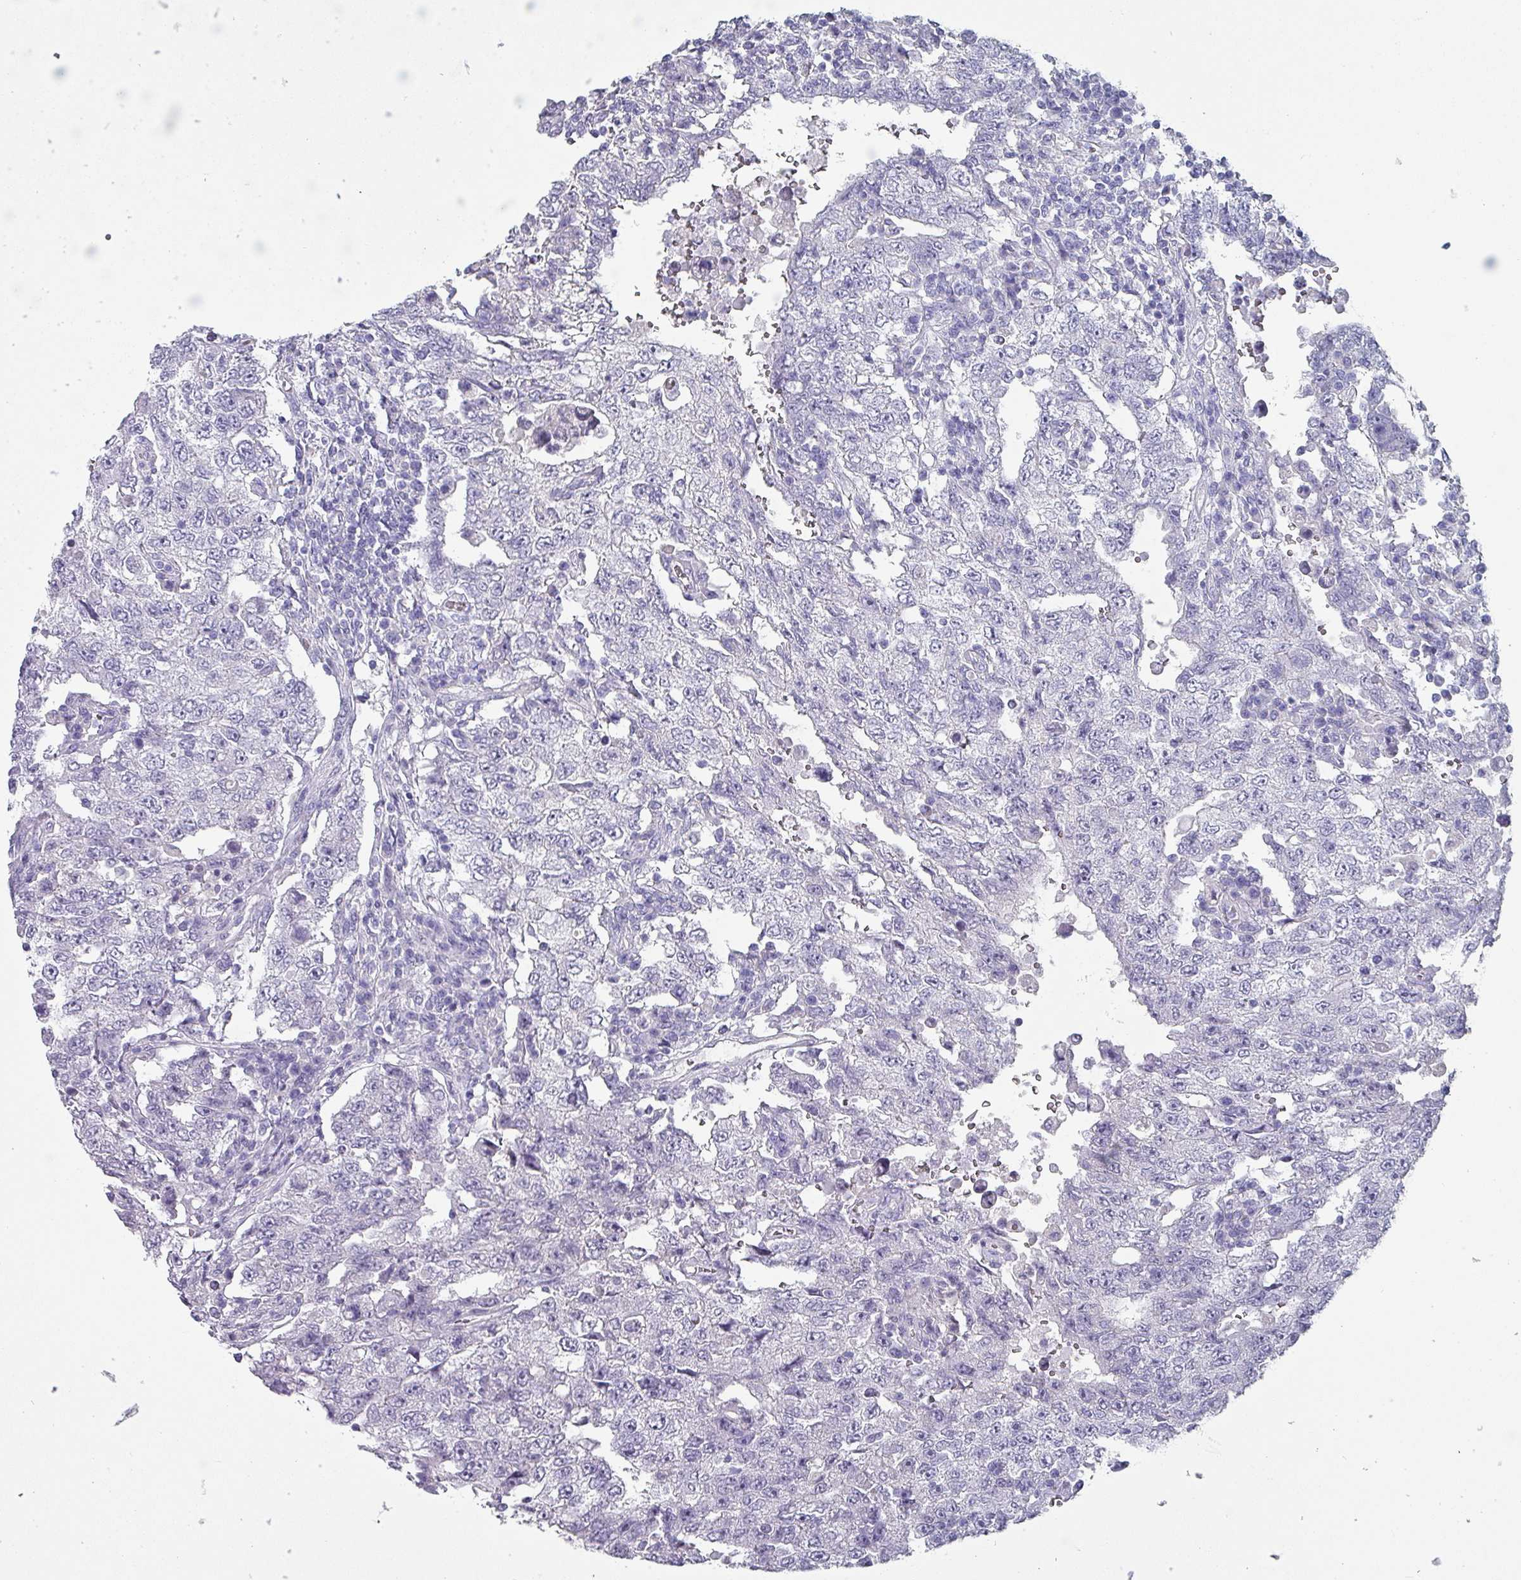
{"staining": {"intensity": "negative", "quantity": "none", "location": "none"}, "tissue": "testis cancer", "cell_type": "Tumor cells", "image_type": "cancer", "snomed": [{"axis": "morphology", "description": "Carcinoma, Embryonal, NOS"}, {"axis": "topography", "description": "Testis"}], "caption": "The histopathology image shows no staining of tumor cells in testis cancer (embryonal carcinoma). (DAB (3,3'-diaminobenzidine) immunohistochemistry with hematoxylin counter stain).", "gene": "INS-IGF2", "patient": {"sex": "male", "age": 26}}